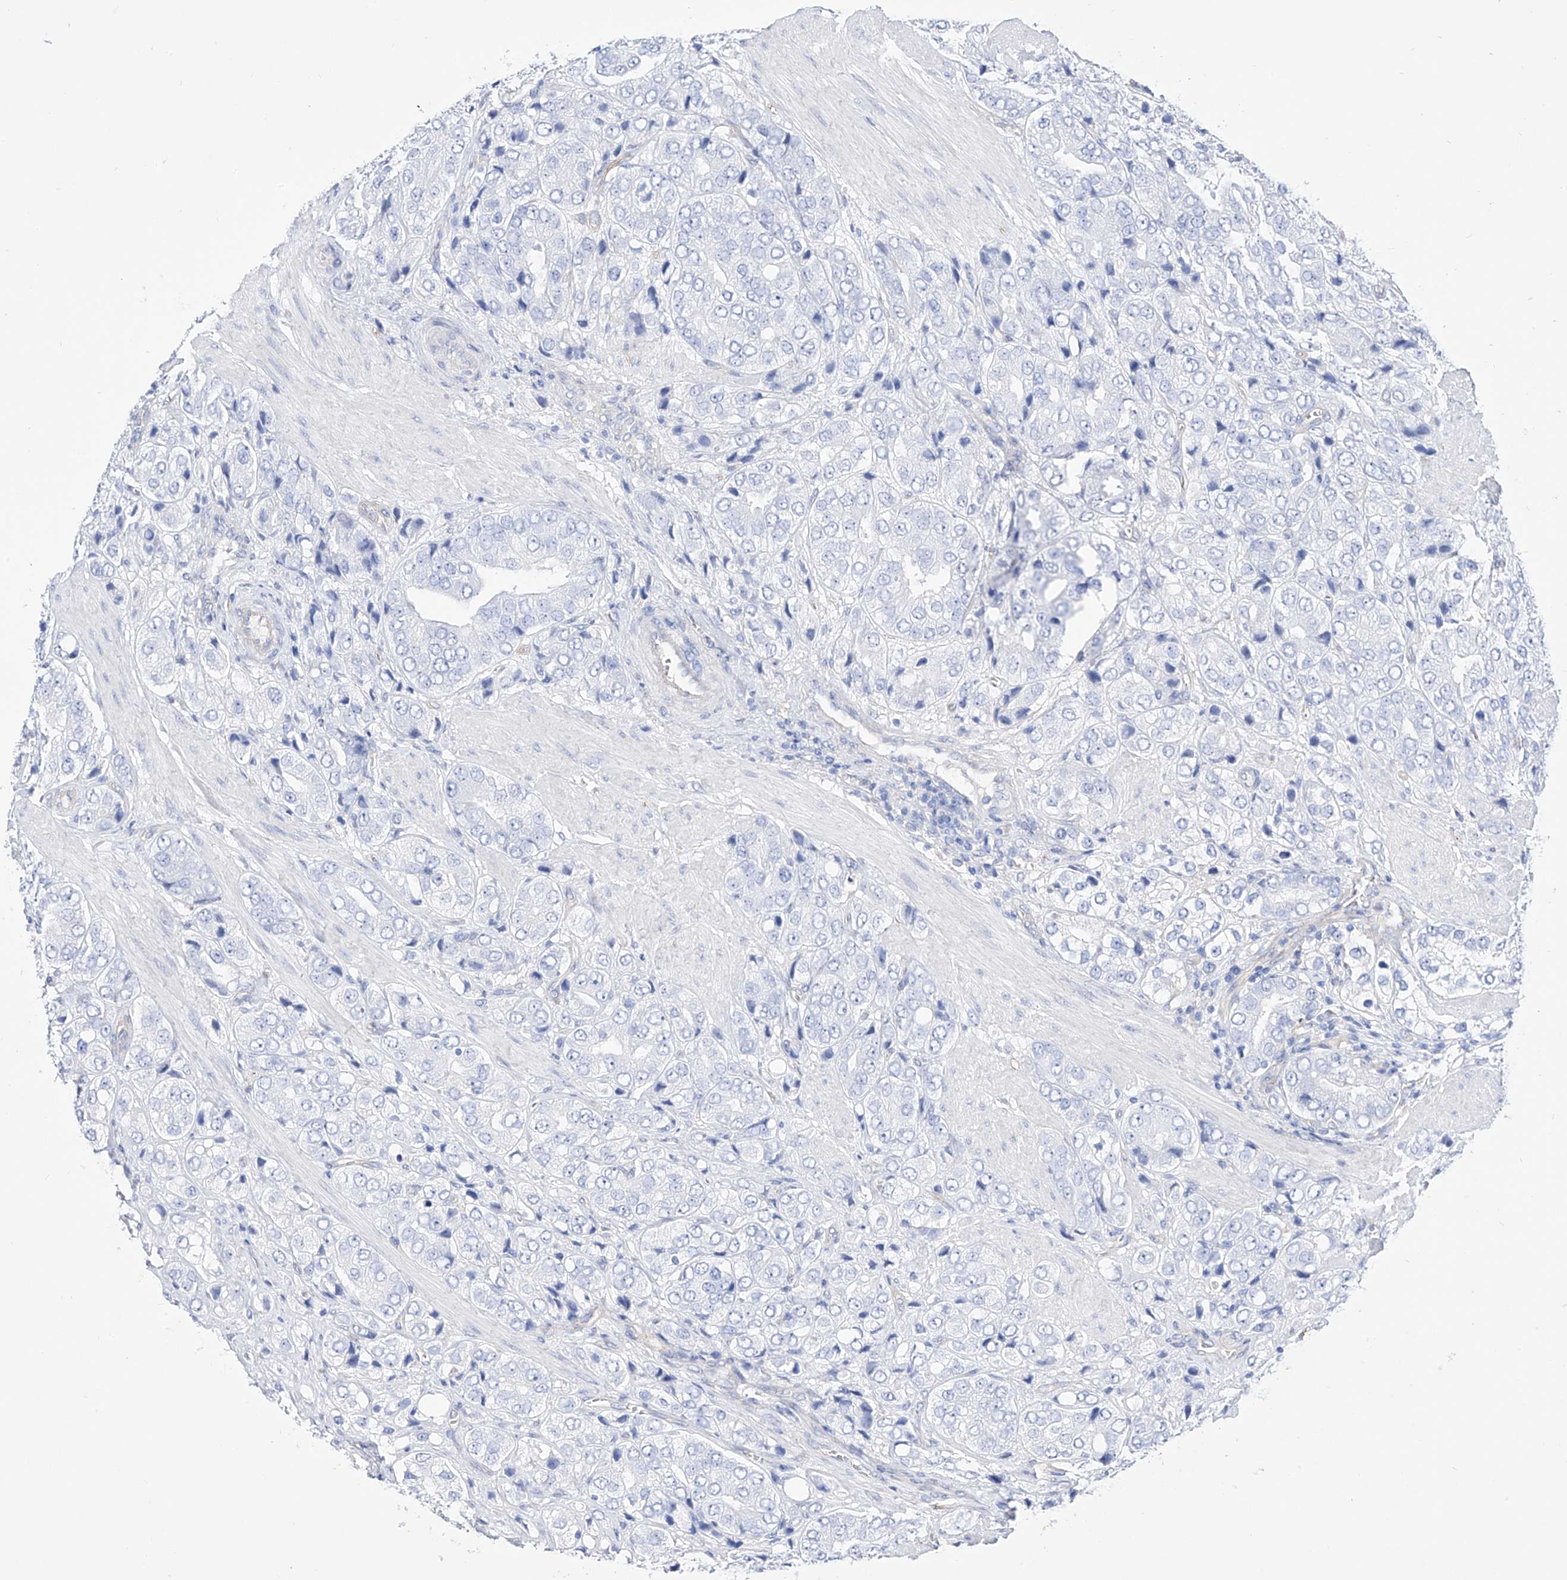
{"staining": {"intensity": "negative", "quantity": "none", "location": "none"}, "tissue": "prostate cancer", "cell_type": "Tumor cells", "image_type": "cancer", "snomed": [{"axis": "morphology", "description": "Adenocarcinoma, High grade"}, {"axis": "topography", "description": "Prostate"}], "caption": "DAB immunohistochemical staining of prostate cancer shows no significant positivity in tumor cells. The staining was performed using DAB (3,3'-diaminobenzidine) to visualize the protein expression in brown, while the nuclei were stained in blue with hematoxylin (Magnification: 20x).", "gene": "ZNF653", "patient": {"sex": "male", "age": 50}}